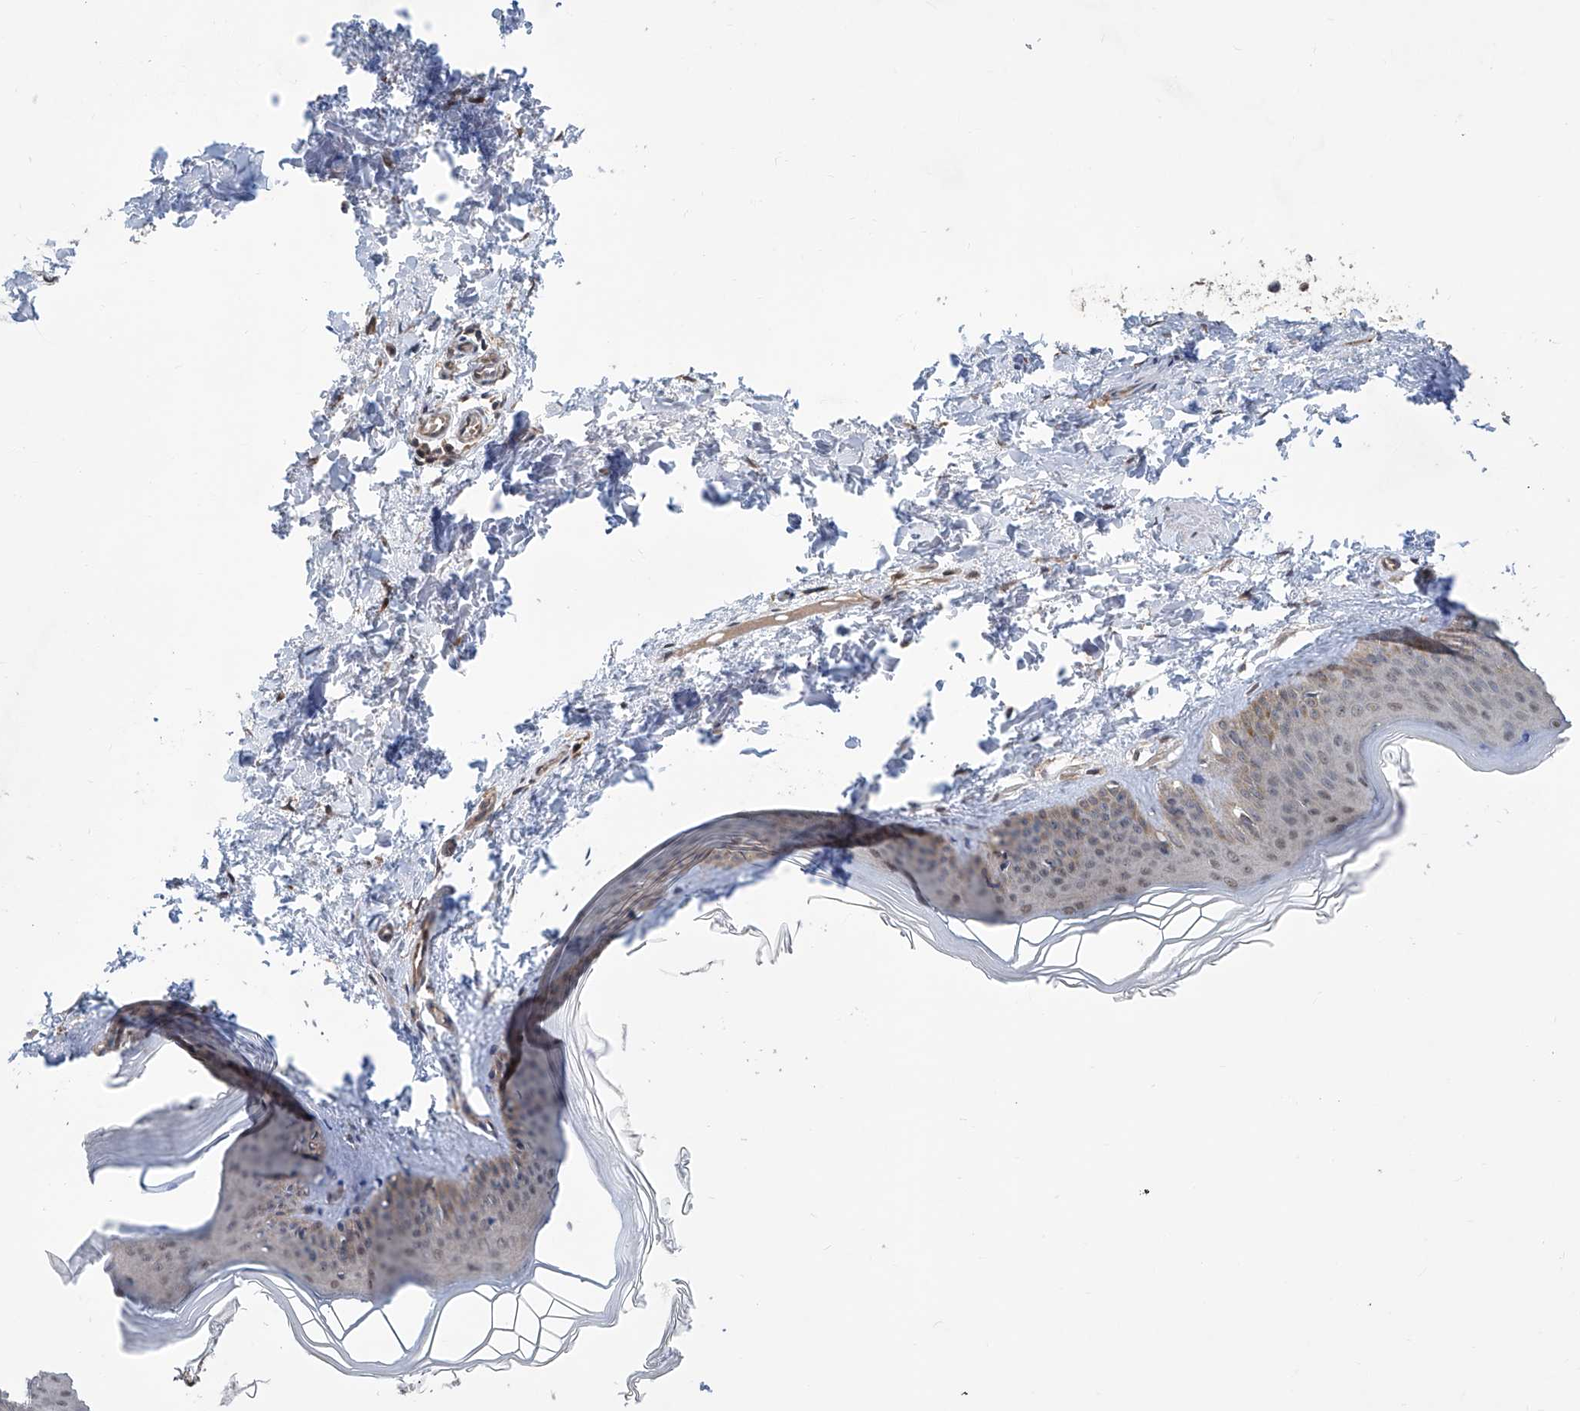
{"staining": {"intensity": "weak", "quantity": ">75%", "location": "cytoplasmic/membranous"}, "tissue": "skin", "cell_type": "Fibroblasts", "image_type": "normal", "snomed": [{"axis": "morphology", "description": "Normal tissue, NOS"}, {"axis": "topography", "description": "Skin"}], "caption": "Immunohistochemical staining of benign skin exhibits >75% levels of weak cytoplasmic/membranous protein staining in approximately >75% of fibroblasts.", "gene": "EIF2D", "patient": {"sex": "female", "age": 27}}